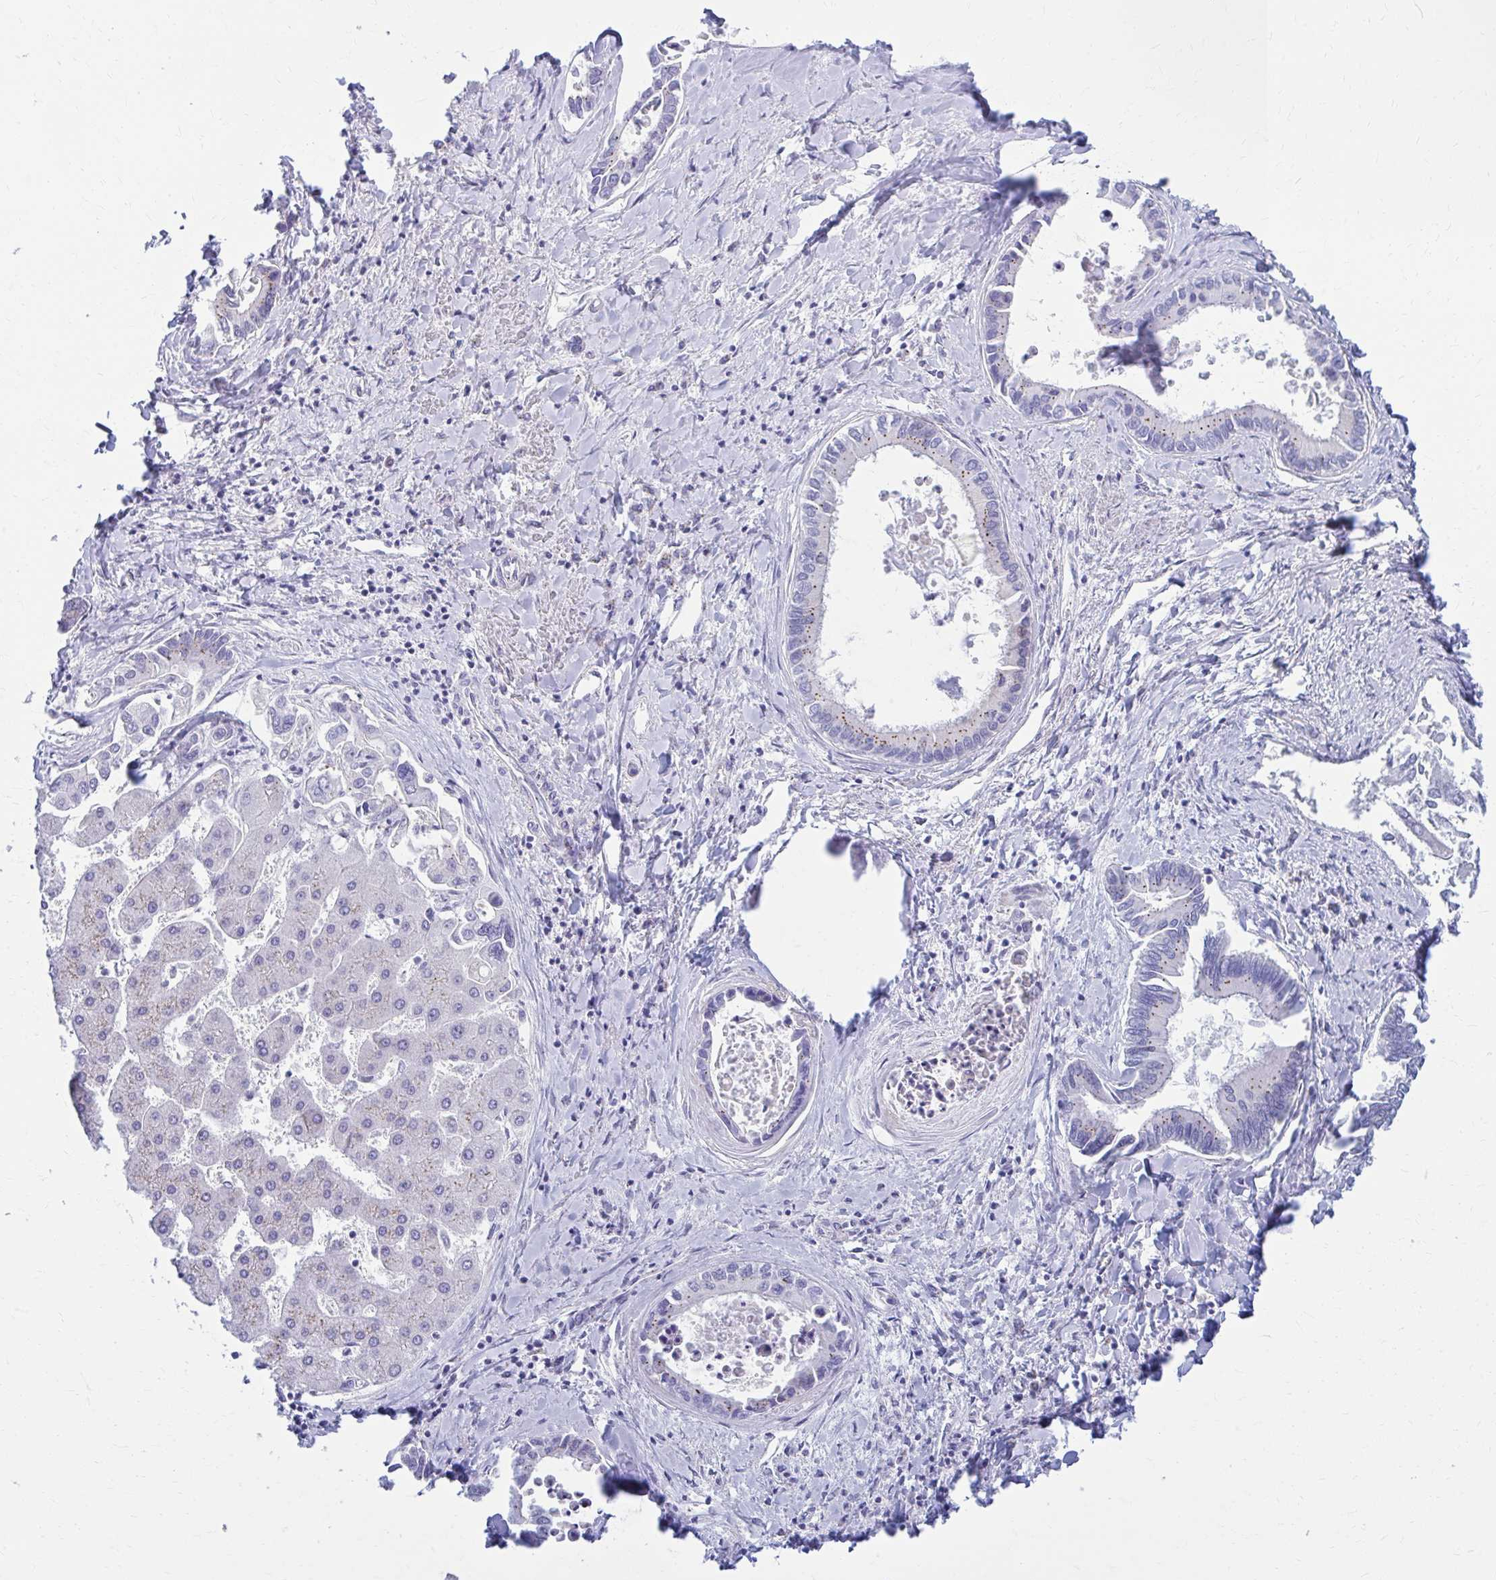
{"staining": {"intensity": "moderate", "quantity": "<25%", "location": "cytoplasmic/membranous"}, "tissue": "liver cancer", "cell_type": "Tumor cells", "image_type": "cancer", "snomed": [{"axis": "morphology", "description": "Cholangiocarcinoma"}, {"axis": "topography", "description": "Liver"}], "caption": "IHC photomicrograph of human liver cholangiocarcinoma stained for a protein (brown), which demonstrates low levels of moderate cytoplasmic/membranous positivity in about <25% of tumor cells.", "gene": "RADIL", "patient": {"sex": "male", "age": 66}}